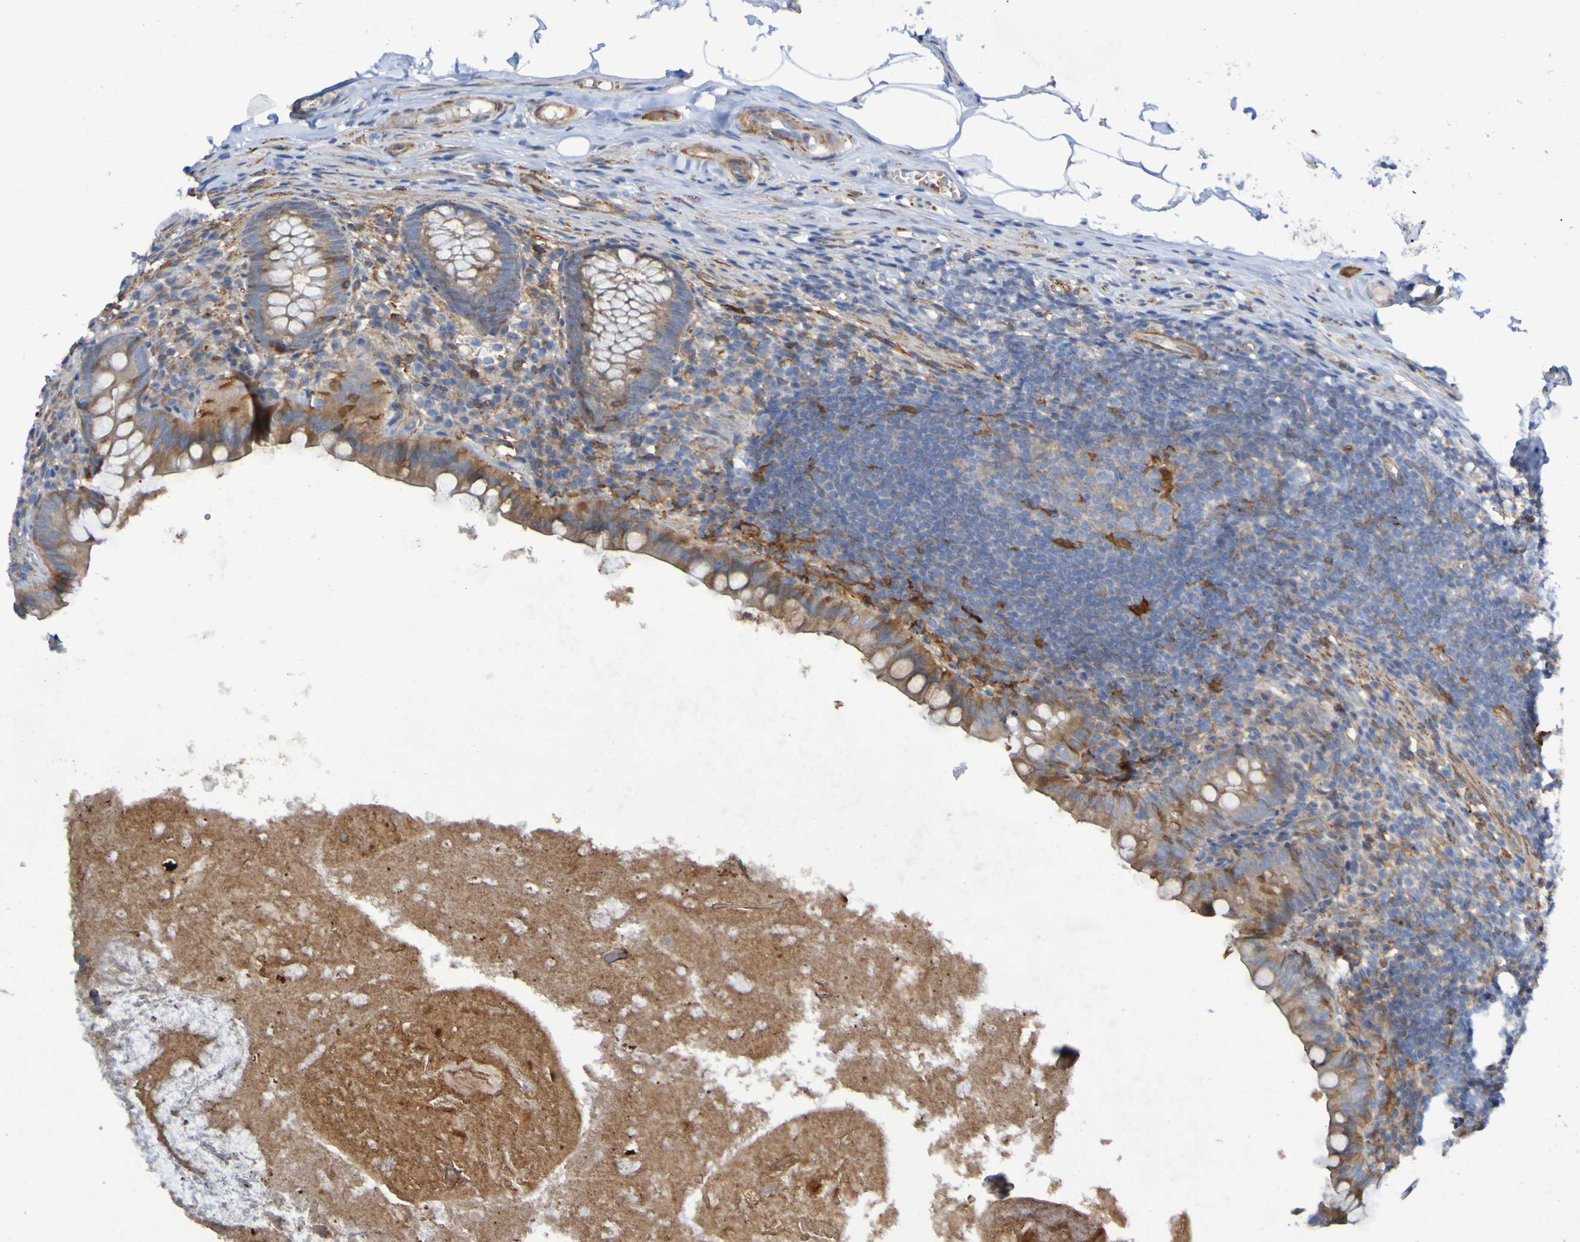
{"staining": {"intensity": "weak", "quantity": "<25%", "location": "cytoplasmic/membranous"}, "tissue": "appendix", "cell_type": "Glandular cells", "image_type": "normal", "snomed": [{"axis": "morphology", "description": "Normal tissue, NOS"}, {"axis": "topography", "description": "Appendix"}], "caption": "Immunohistochemistry micrograph of unremarkable appendix: appendix stained with DAB (3,3'-diaminobenzidine) shows no significant protein staining in glandular cells.", "gene": "SCRG1", "patient": {"sex": "male", "age": 52}}